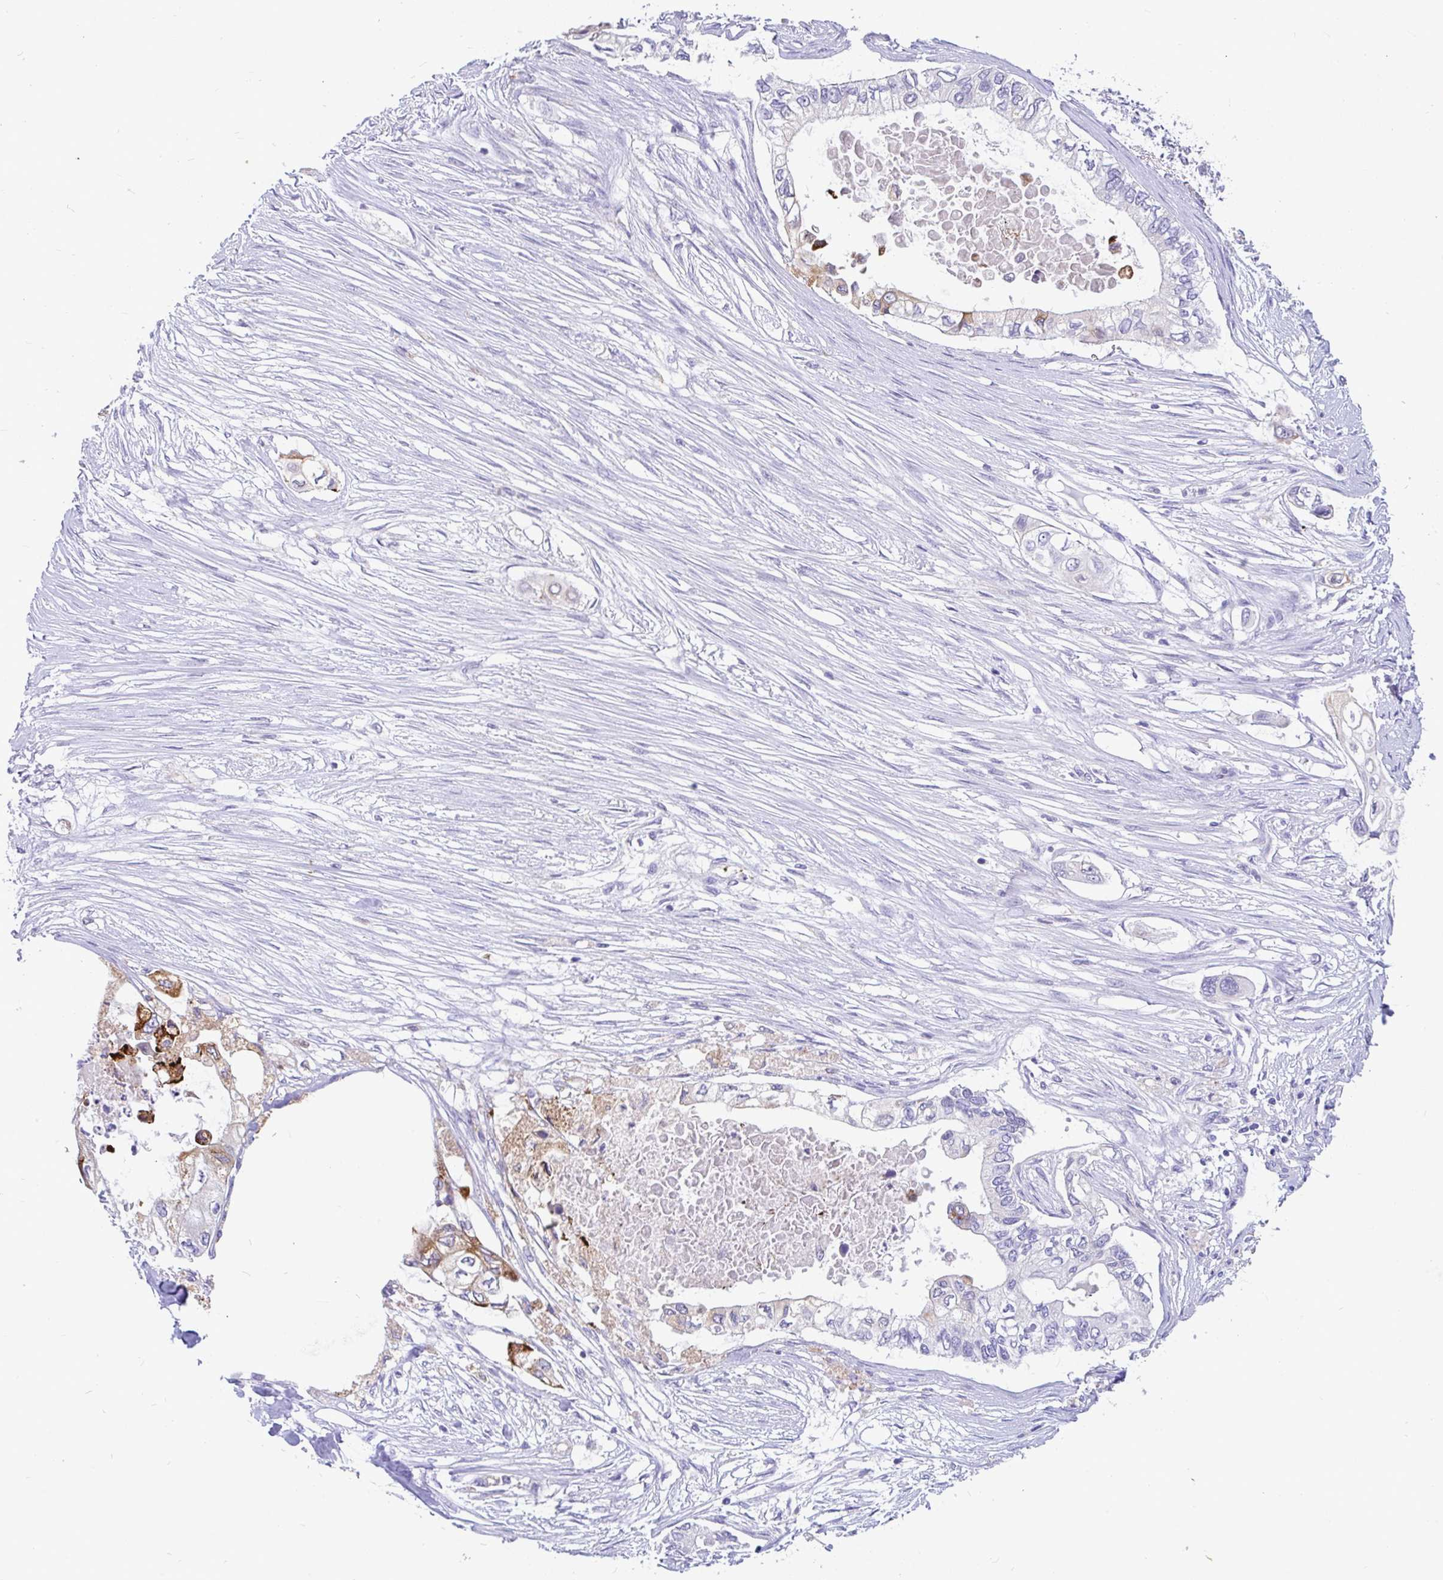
{"staining": {"intensity": "strong", "quantity": "<25%", "location": "cytoplasmic/membranous"}, "tissue": "pancreatic cancer", "cell_type": "Tumor cells", "image_type": "cancer", "snomed": [{"axis": "morphology", "description": "Adenocarcinoma, NOS"}, {"axis": "topography", "description": "Pancreas"}], "caption": "Adenocarcinoma (pancreatic) tissue exhibits strong cytoplasmic/membranous expression in approximately <25% of tumor cells The staining was performed using DAB (3,3'-diaminobenzidine) to visualize the protein expression in brown, while the nuclei were stained in blue with hematoxylin (Magnification: 20x).", "gene": "INTS5", "patient": {"sex": "female", "age": 63}}